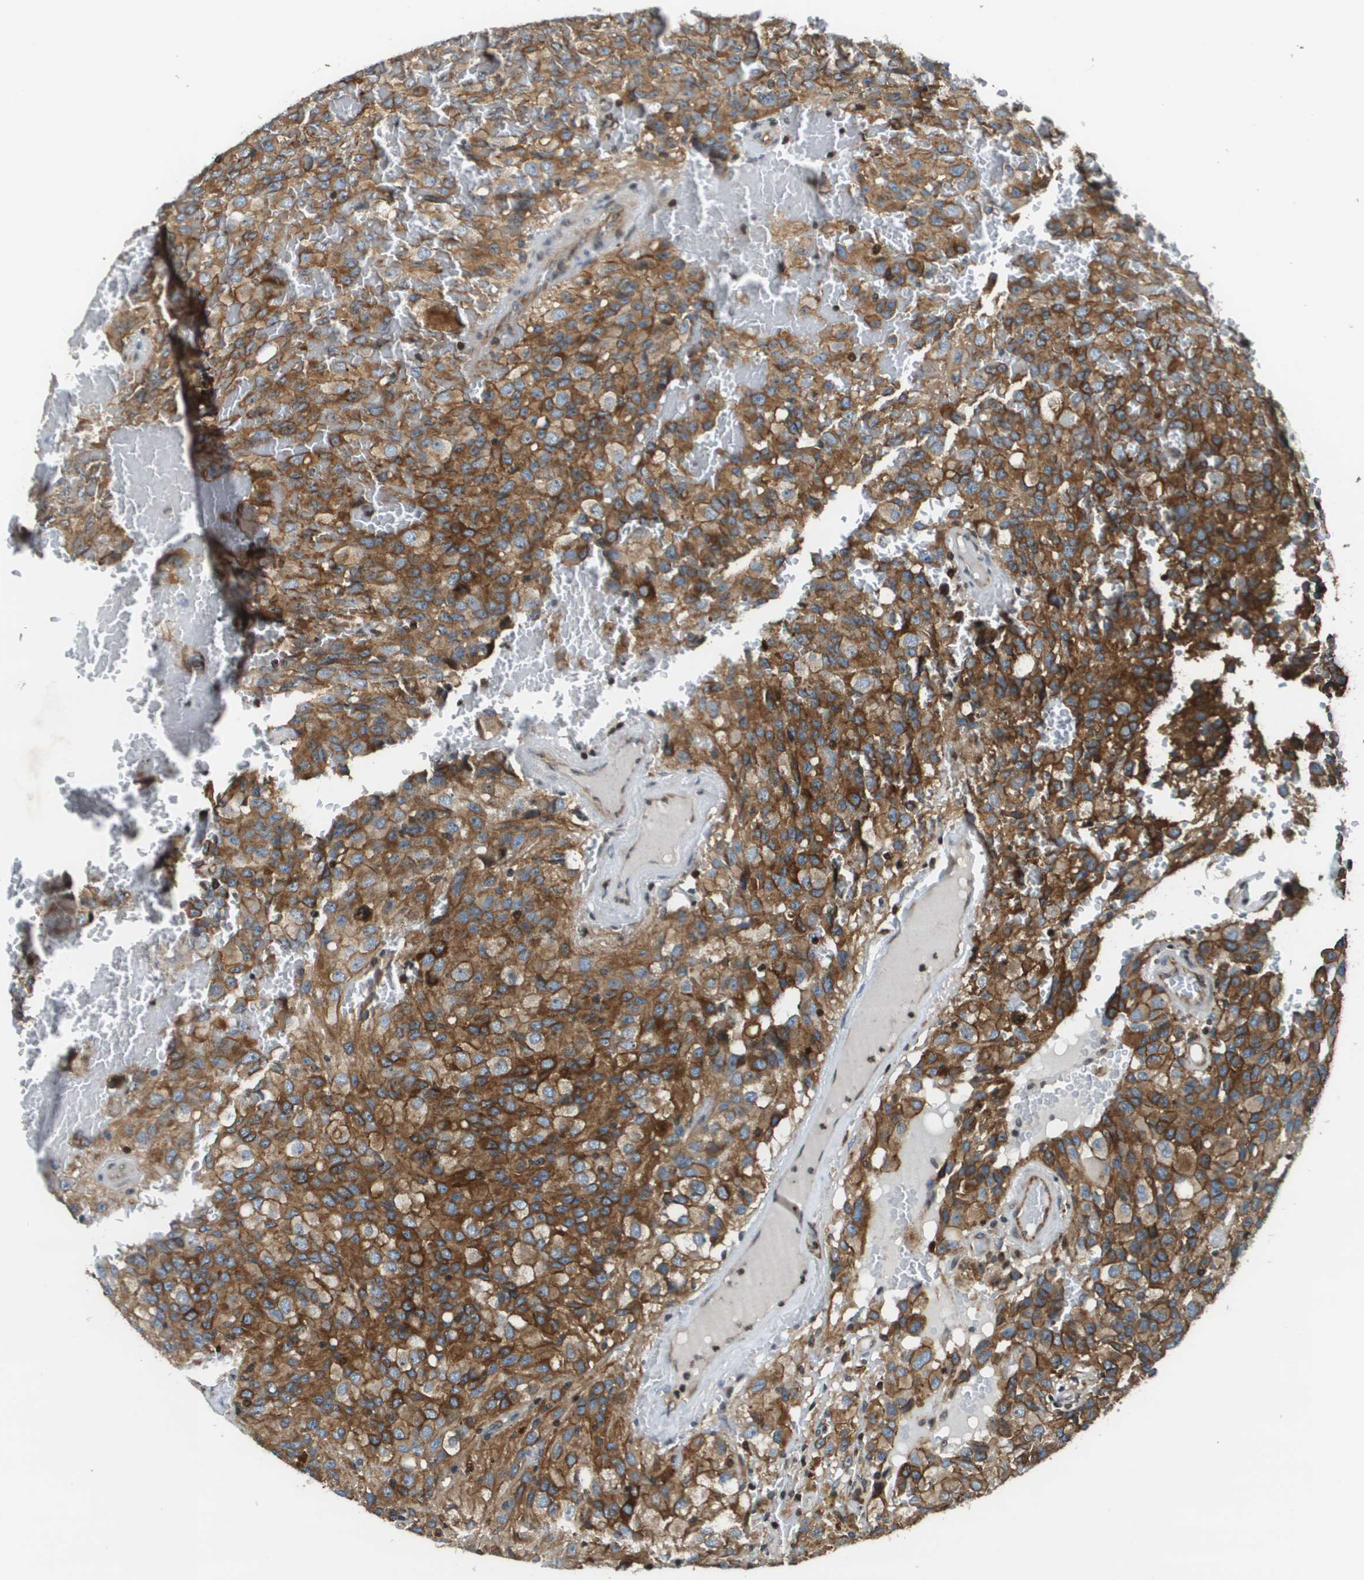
{"staining": {"intensity": "moderate", "quantity": ">75%", "location": "cytoplasmic/membranous"}, "tissue": "glioma", "cell_type": "Tumor cells", "image_type": "cancer", "snomed": [{"axis": "morphology", "description": "Glioma, malignant, High grade"}, {"axis": "topography", "description": "Brain"}], "caption": "Malignant glioma (high-grade) tissue displays moderate cytoplasmic/membranous staining in about >75% of tumor cells, visualized by immunohistochemistry.", "gene": "ESYT1", "patient": {"sex": "male", "age": 32}}